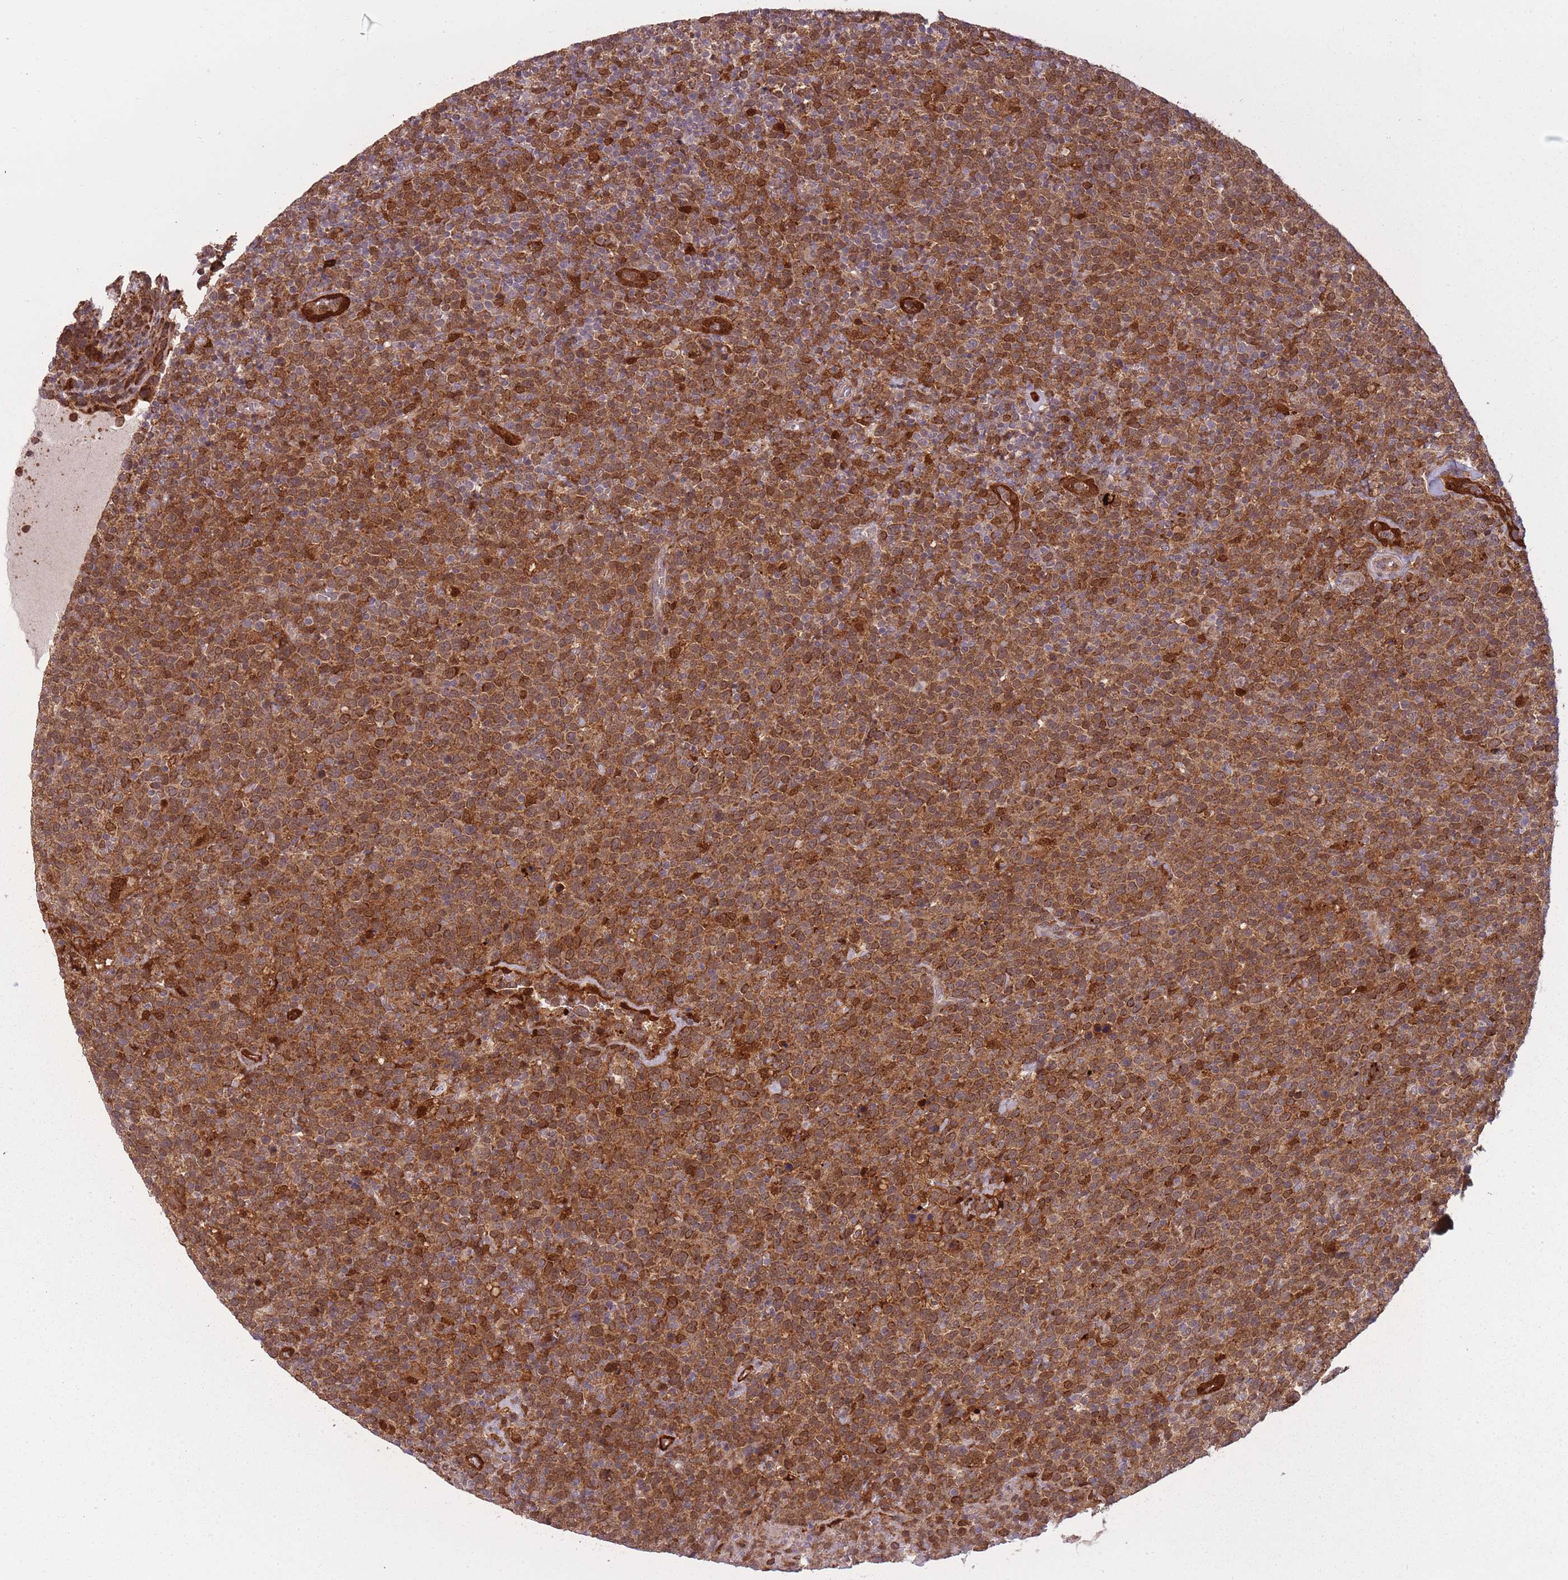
{"staining": {"intensity": "moderate", "quantity": ">75%", "location": "cytoplasmic/membranous"}, "tissue": "lymphoma", "cell_type": "Tumor cells", "image_type": "cancer", "snomed": [{"axis": "morphology", "description": "Malignant lymphoma, non-Hodgkin's type, High grade"}, {"axis": "topography", "description": "Lymph node"}], "caption": "Lymphoma was stained to show a protein in brown. There is medium levels of moderate cytoplasmic/membranous staining in approximately >75% of tumor cells.", "gene": "LGALS9", "patient": {"sex": "male", "age": 61}}